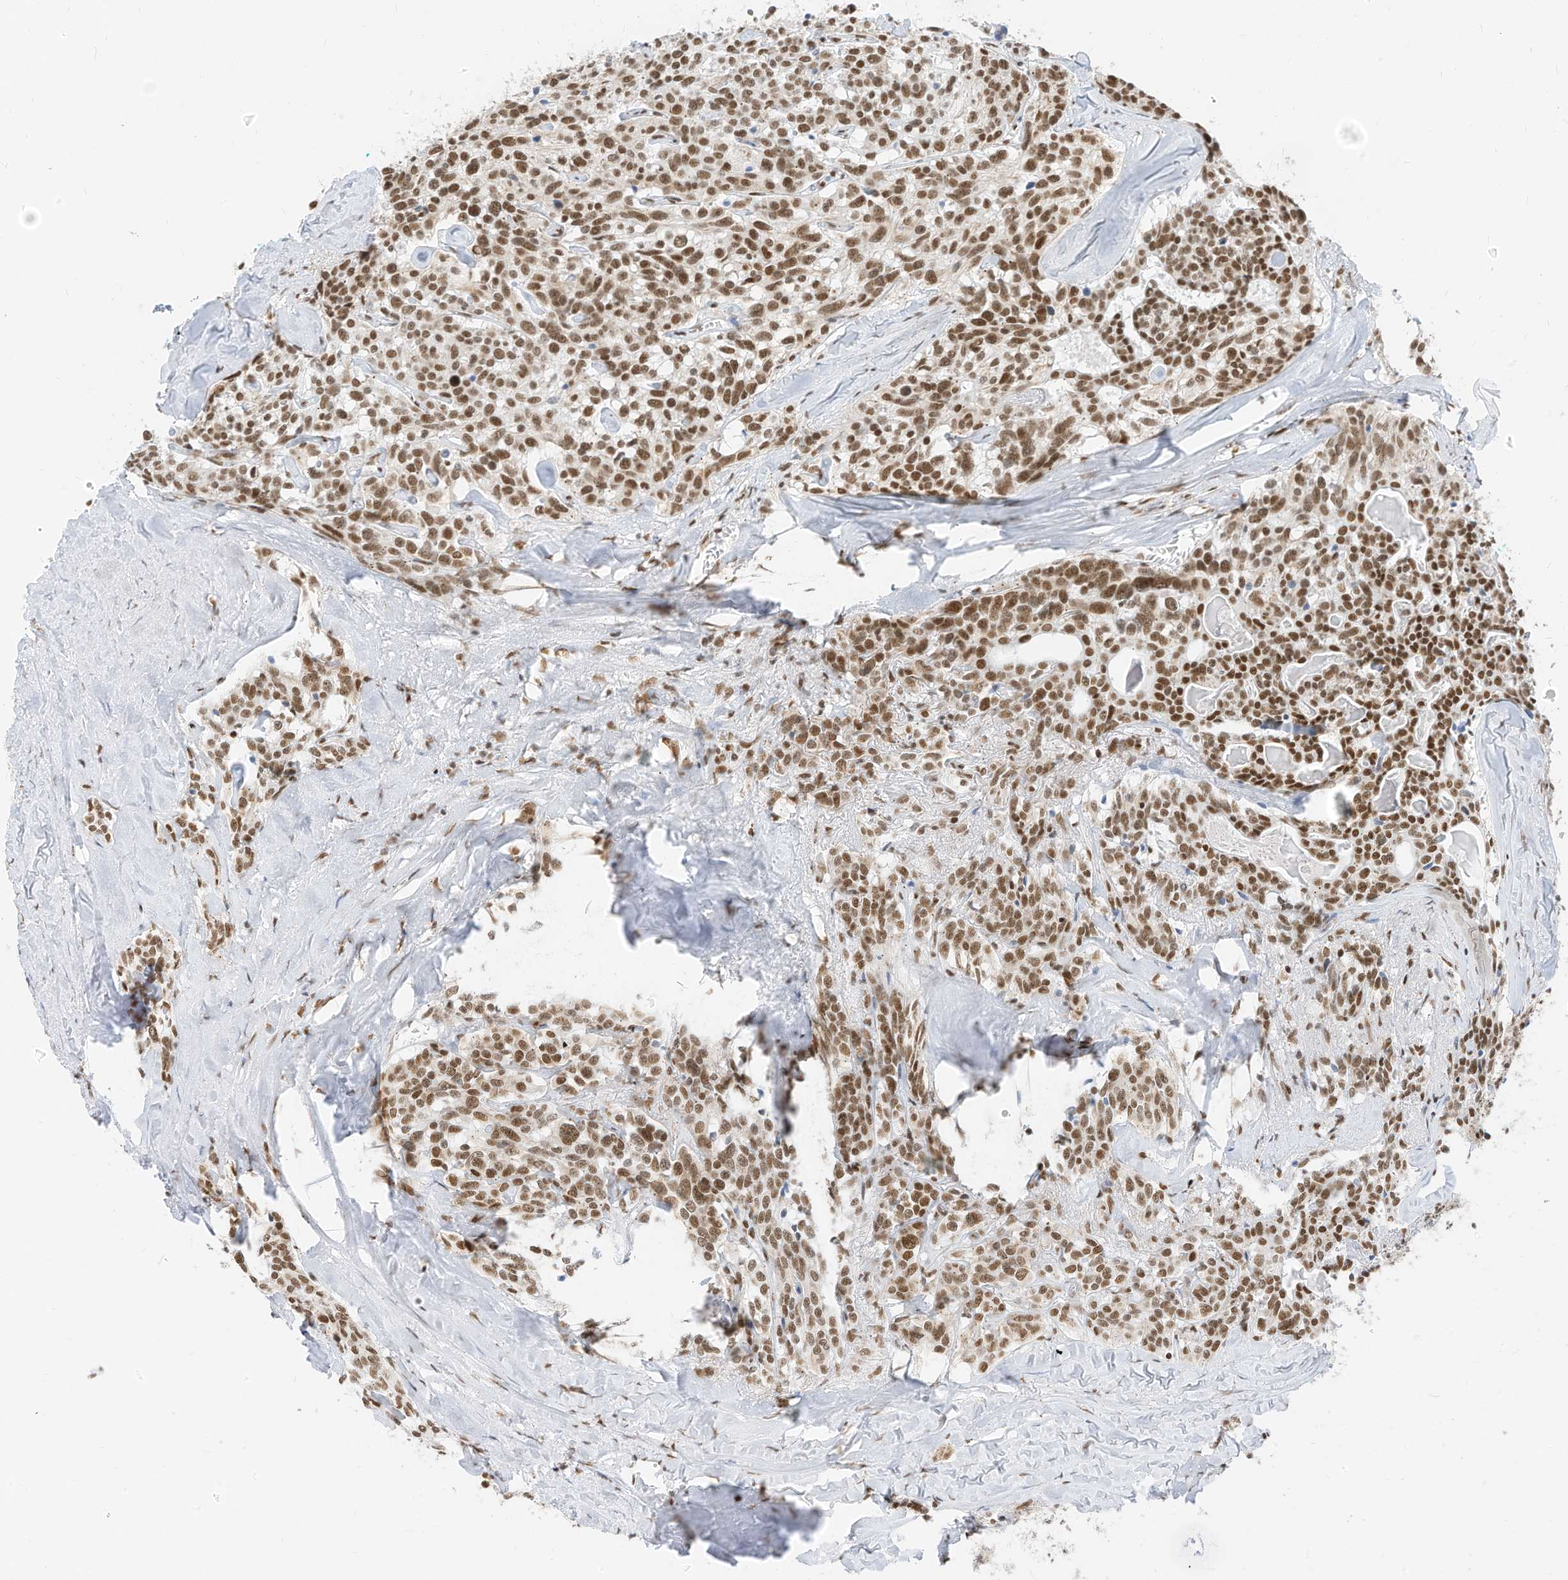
{"staining": {"intensity": "moderate", "quantity": ">75%", "location": "nuclear"}, "tissue": "carcinoid", "cell_type": "Tumor cells", "image_type": "cancer", "snomed": [{"axis": "morphology", "description": "Carcinoid, malignant, NOS"}, {"axis": "topography", "description": "Lung"}], "caption": "This image shows IHC staining of malignant carcinoid, with medium moderate nuclear positivity in approximately >75% of tumor cells.", "gene": "SMARCA2", "patient": {"sex": "female", "age": 46}}